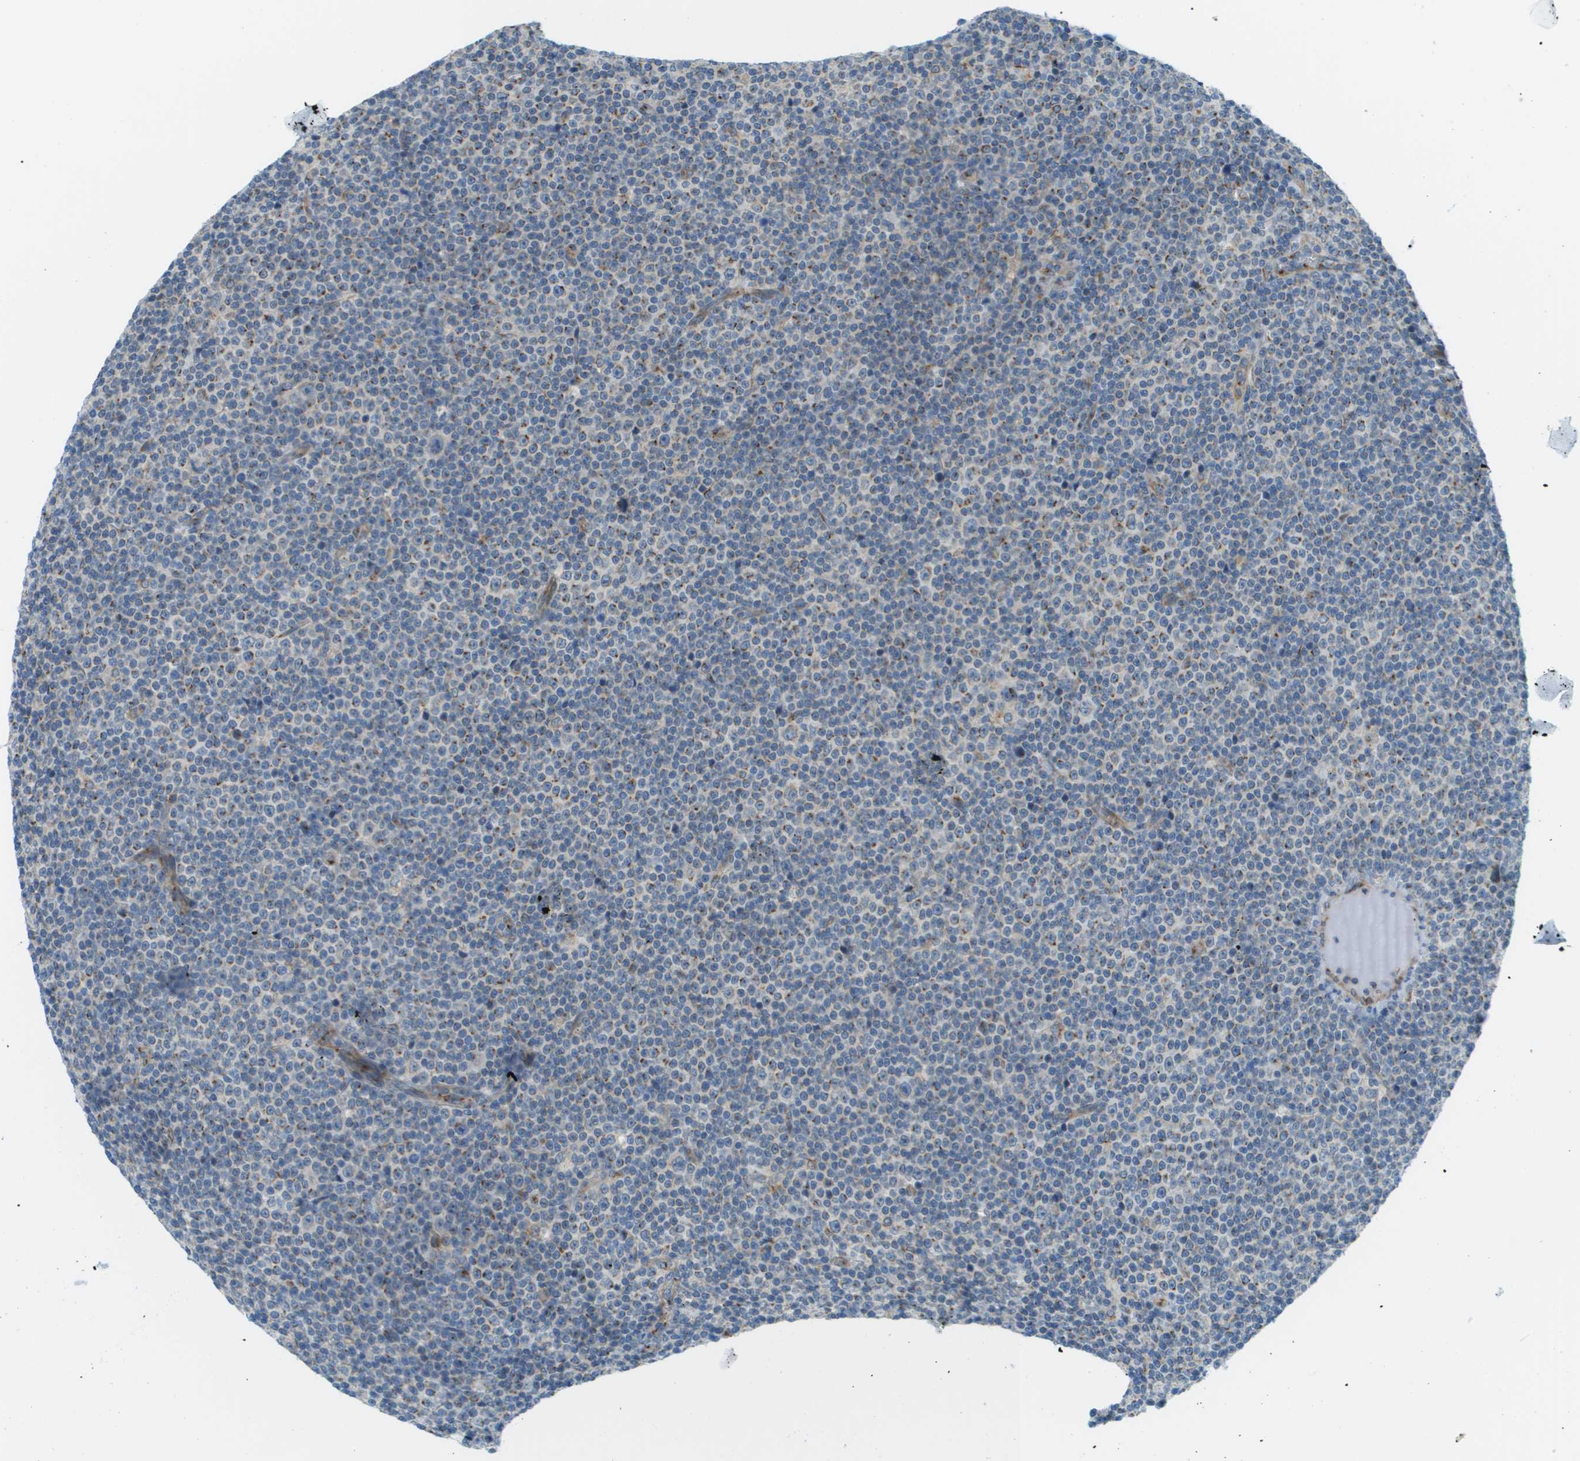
{"staining": {"intensity": "moderate", "quantity": "25%-75%", "location": "cytoplasmic/membranous"}, "tissue": "lymphoma", "cell_type": "Tumor cells", "image_type": "cancer", "snomed": [{"axis": "morphology", "description": "Malignant lymphoma, non-Hodgkin's type, Low grade"}, {"axis": "topography", "description": "Lymph node"}], "caption": "Immunohistochemical staining of human lymphoma displays medium levels of moderate cytoplasmic/membranous staining in about 25%-75% of tumor cells.", "gene": "ACBD3", "patient": {"sex": "female", "age": 67}}